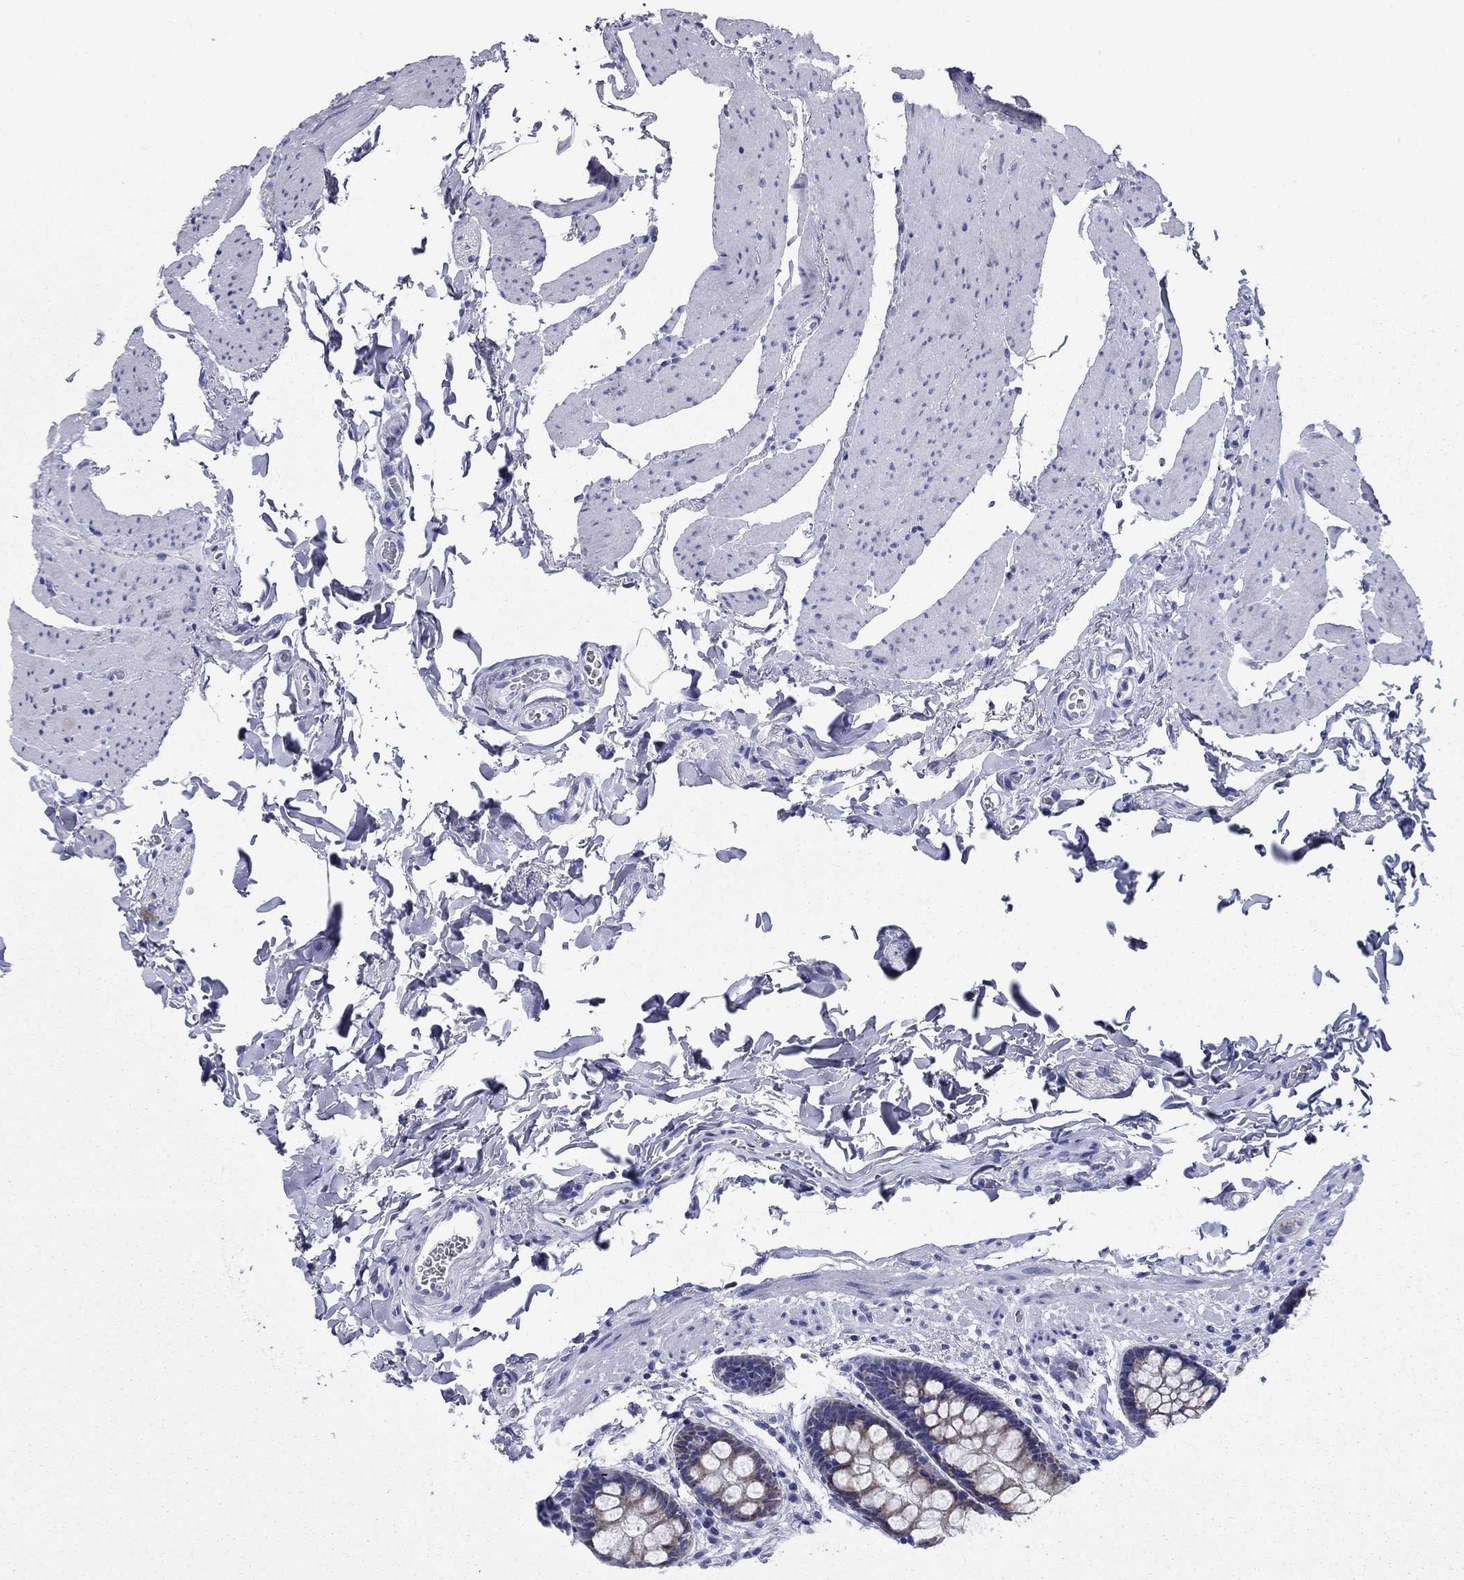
{"staining": {"intensity": "negative", "quantity": "none", "location": "none"}, "tissue": "colon", "cell_type": "Endothelial cells", "image_type": "normal", "snomed": [{"axis": "morphology", "description": "Normal tissue, NOS"}, {"axis": "topography", "description": "Colon"}], "caption": "Photomicrograph shows no significant protein staining in endothelial cells of normal colon. (DAB immunohistochemistry visualized using brightfield microscopy, high magnification).", "gene": "UPB1", "patient": {"sex": "female", "age": 86}}